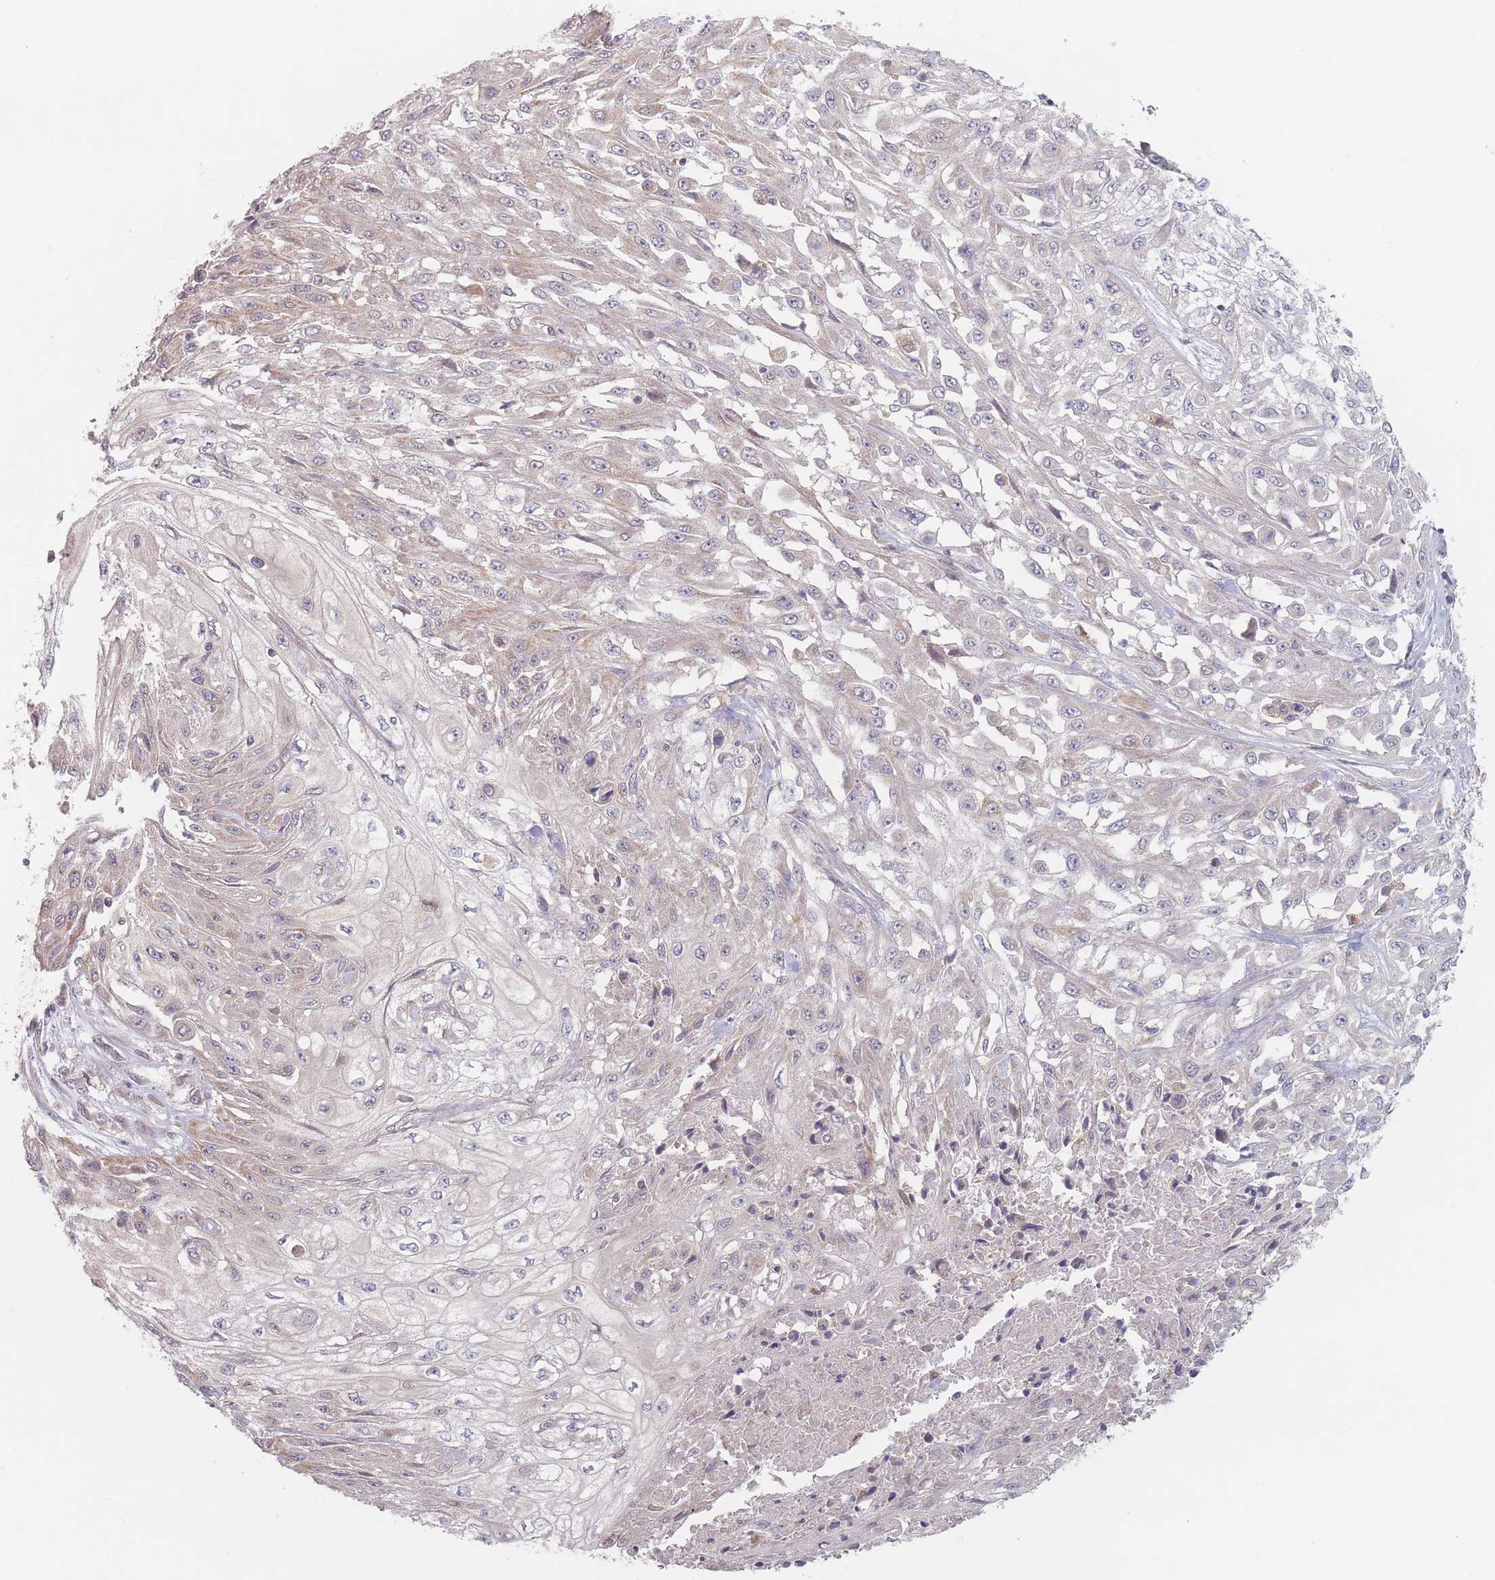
{"staining": {"intensity": "weak", "quantity": "<25%", "location": "cytoplasmic/membranous"}, "tissue": "skin cancer", "cell_type": "Tumor cells", "image_type": "cancer", "snomed": [{"axis": "morphology", "description": "Squamous cell carcinoma, NOS"}, {"axis": "morphology", "description": "Squamous cell carcinoma, metastatic, NOS"}, {"axis": "topography", "description": "Skin"}, {"axis": "topography", "description": "Lymph node"}], "caption": "A histopathology image of human skin squamous cell carcinoma is negative for staining in tumor cells.", "gene": "PPM1A", "patient": {"sex": "male", "age": 75}}